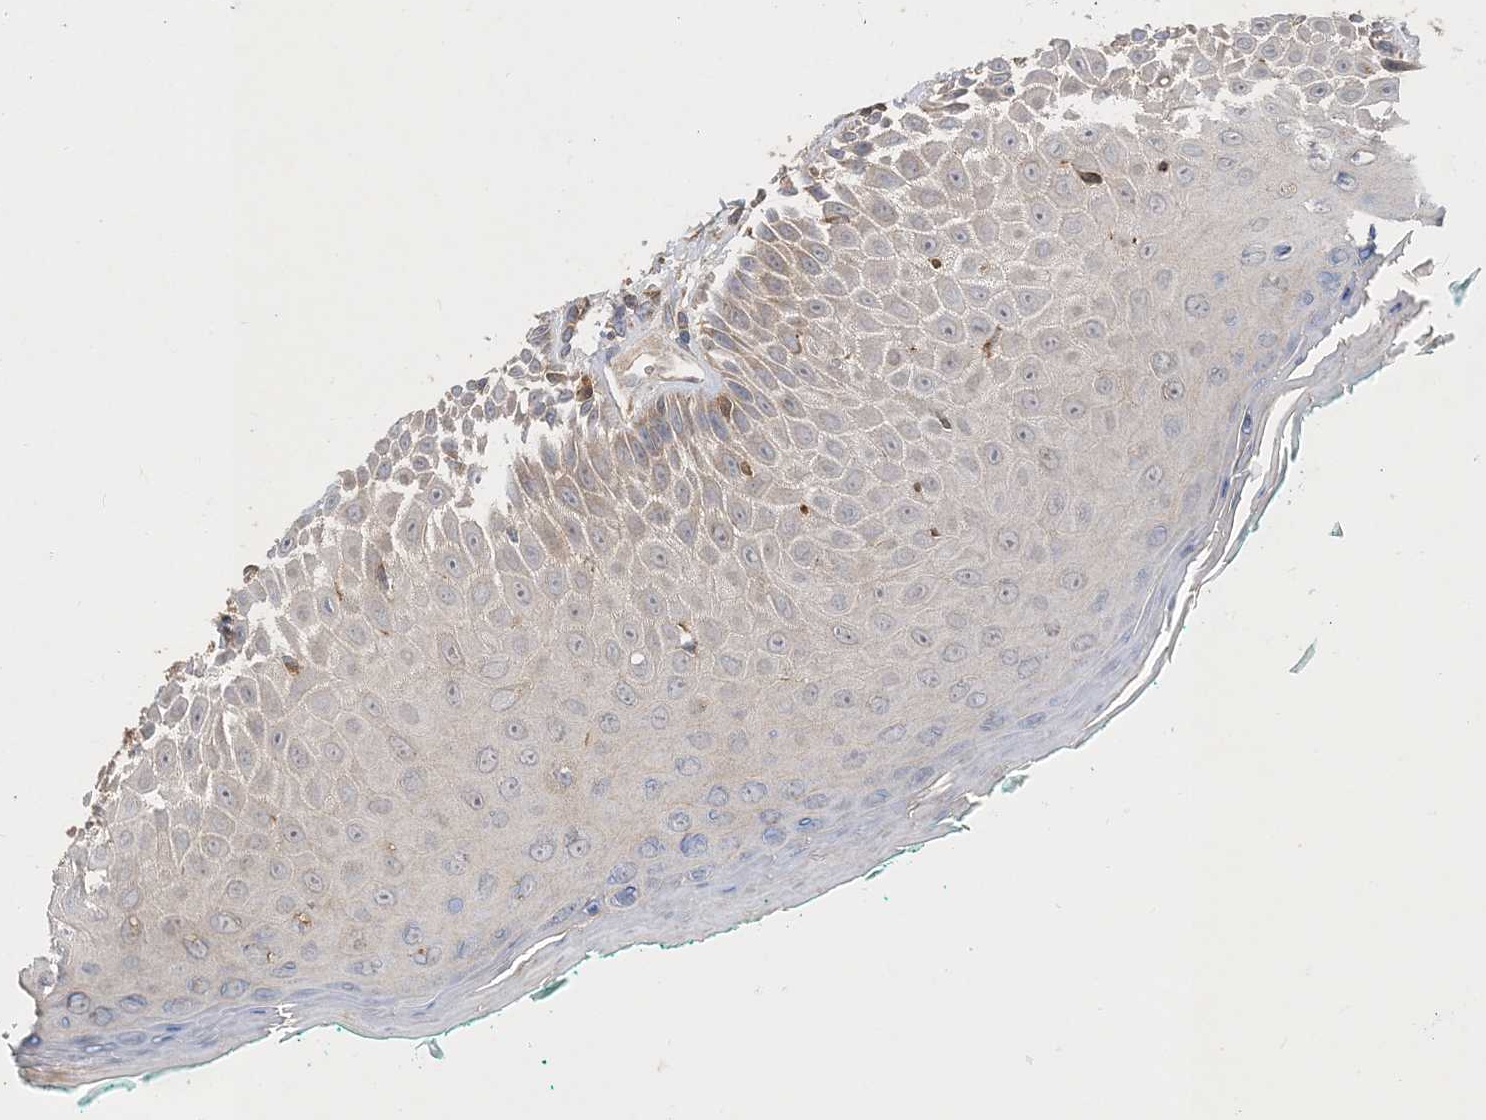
{"staining": {"intensity": "moderate", "quantity": "<25%", "location": "cytoplasmic/membranous"}, "tissue": "oral mucosa", "cell_type": "Squamous epithelial cells", "image_type": "normal", "snomed": [{"axis": "morphology", "description": "Normal tissue, NOS"}, {"axis": "topography", "description": "Oral tissue"}], "caption": "Oral mucosa was stained to show a protein in brown. There is low levels of moderate cytoplasmic/membranous positivity in approximately <25% of squamous epithelial cells.", "gene": "STK19", "patient": {"sex": "female", "age": 70}}